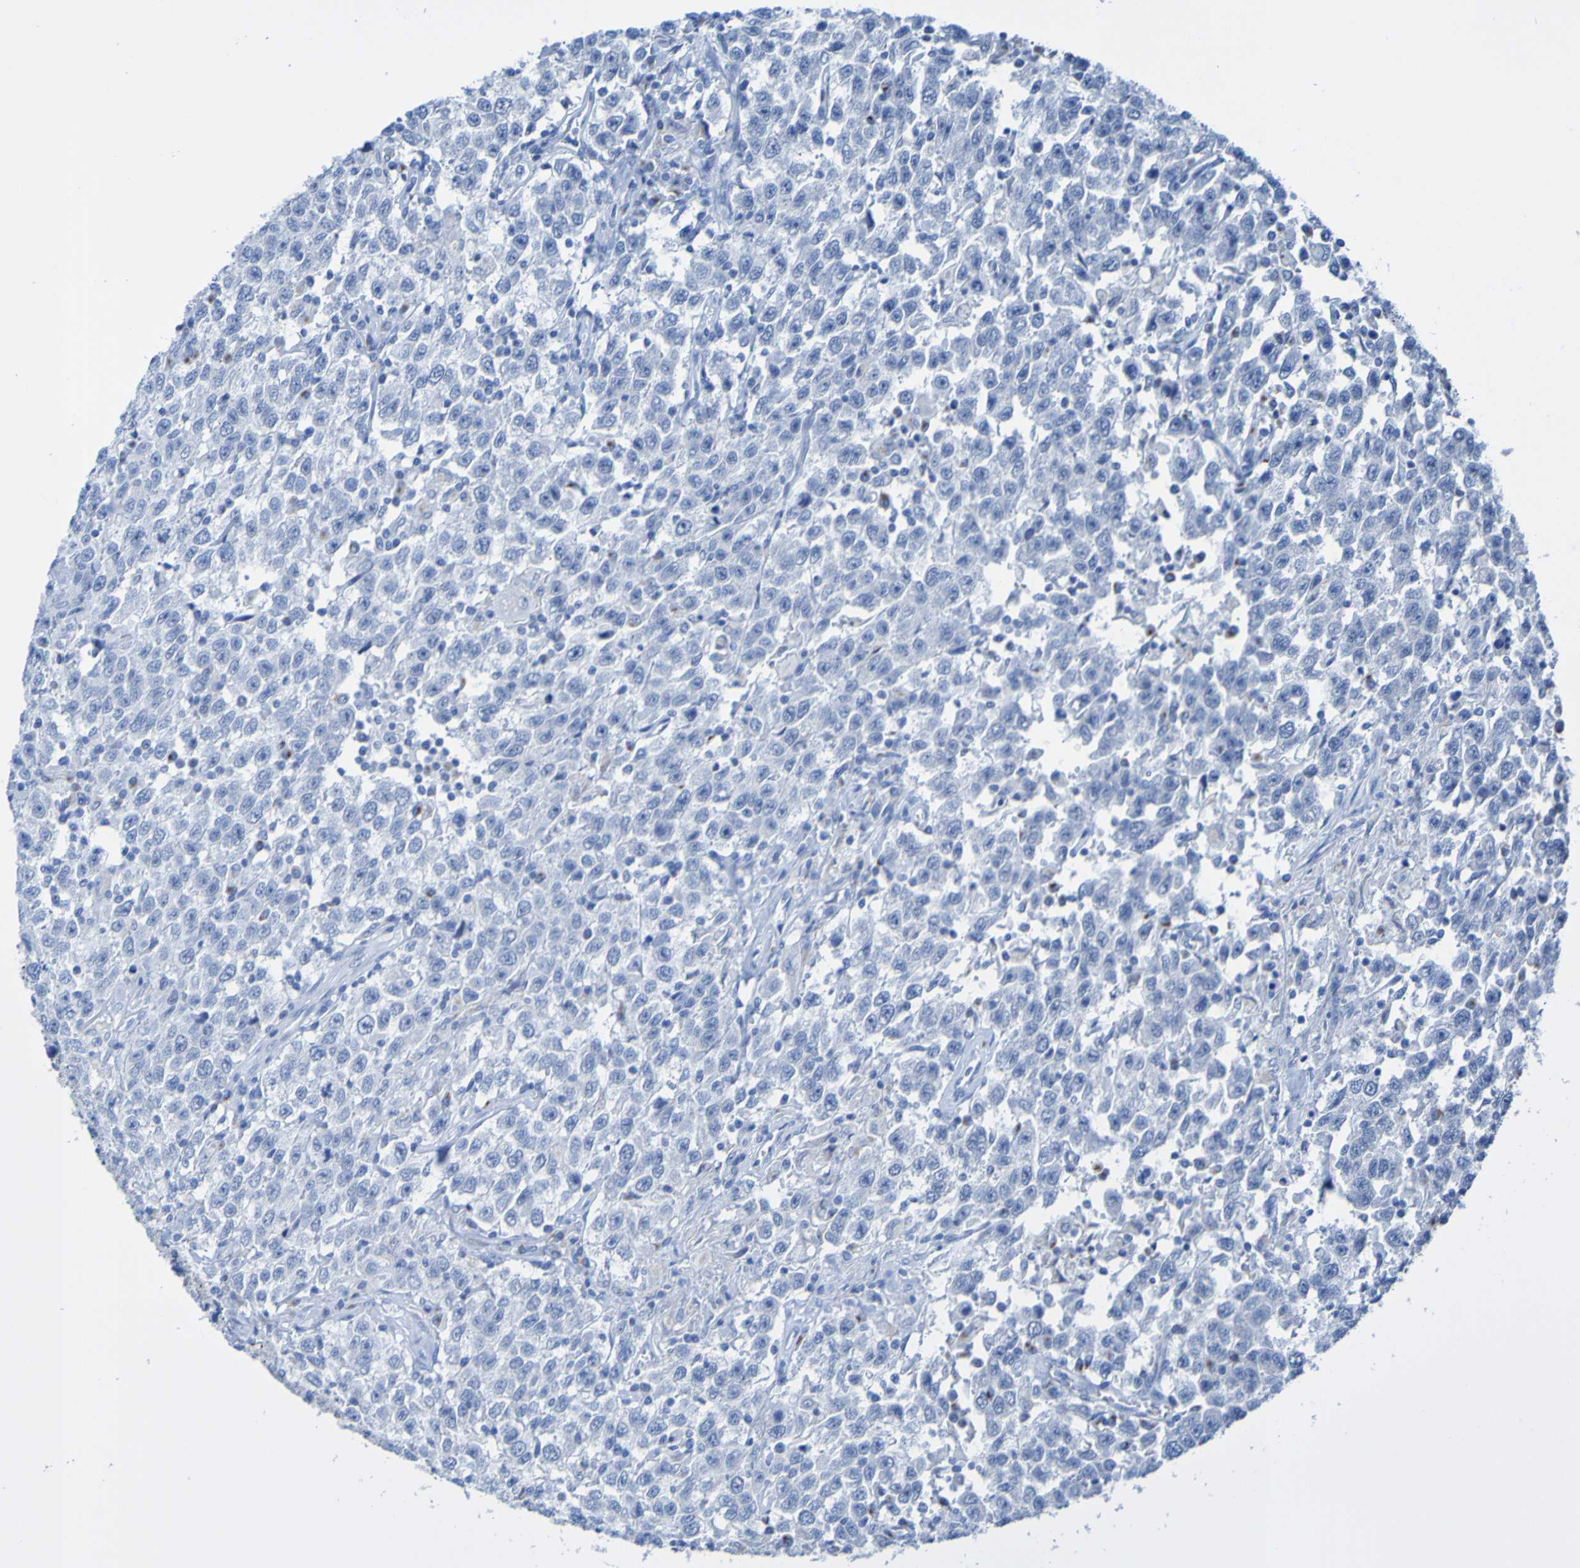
{"staining": {"intensity": "negative", "quantity": "none", "location": "none"}, "tissue": "testis cancer", "cell_type": "Tumor cells", "image_type": "cancer", "snomed": [{"axis": "morphology", "description": "Seminoma, NOS"}, {"axis": "topography", "description": "Testis"}], "caption": "The image shows no significant staining in tumor cells of testis cancer (seminoma).", "gene": "ACMSD", "patient": {"sex": "male", "age": 41}}